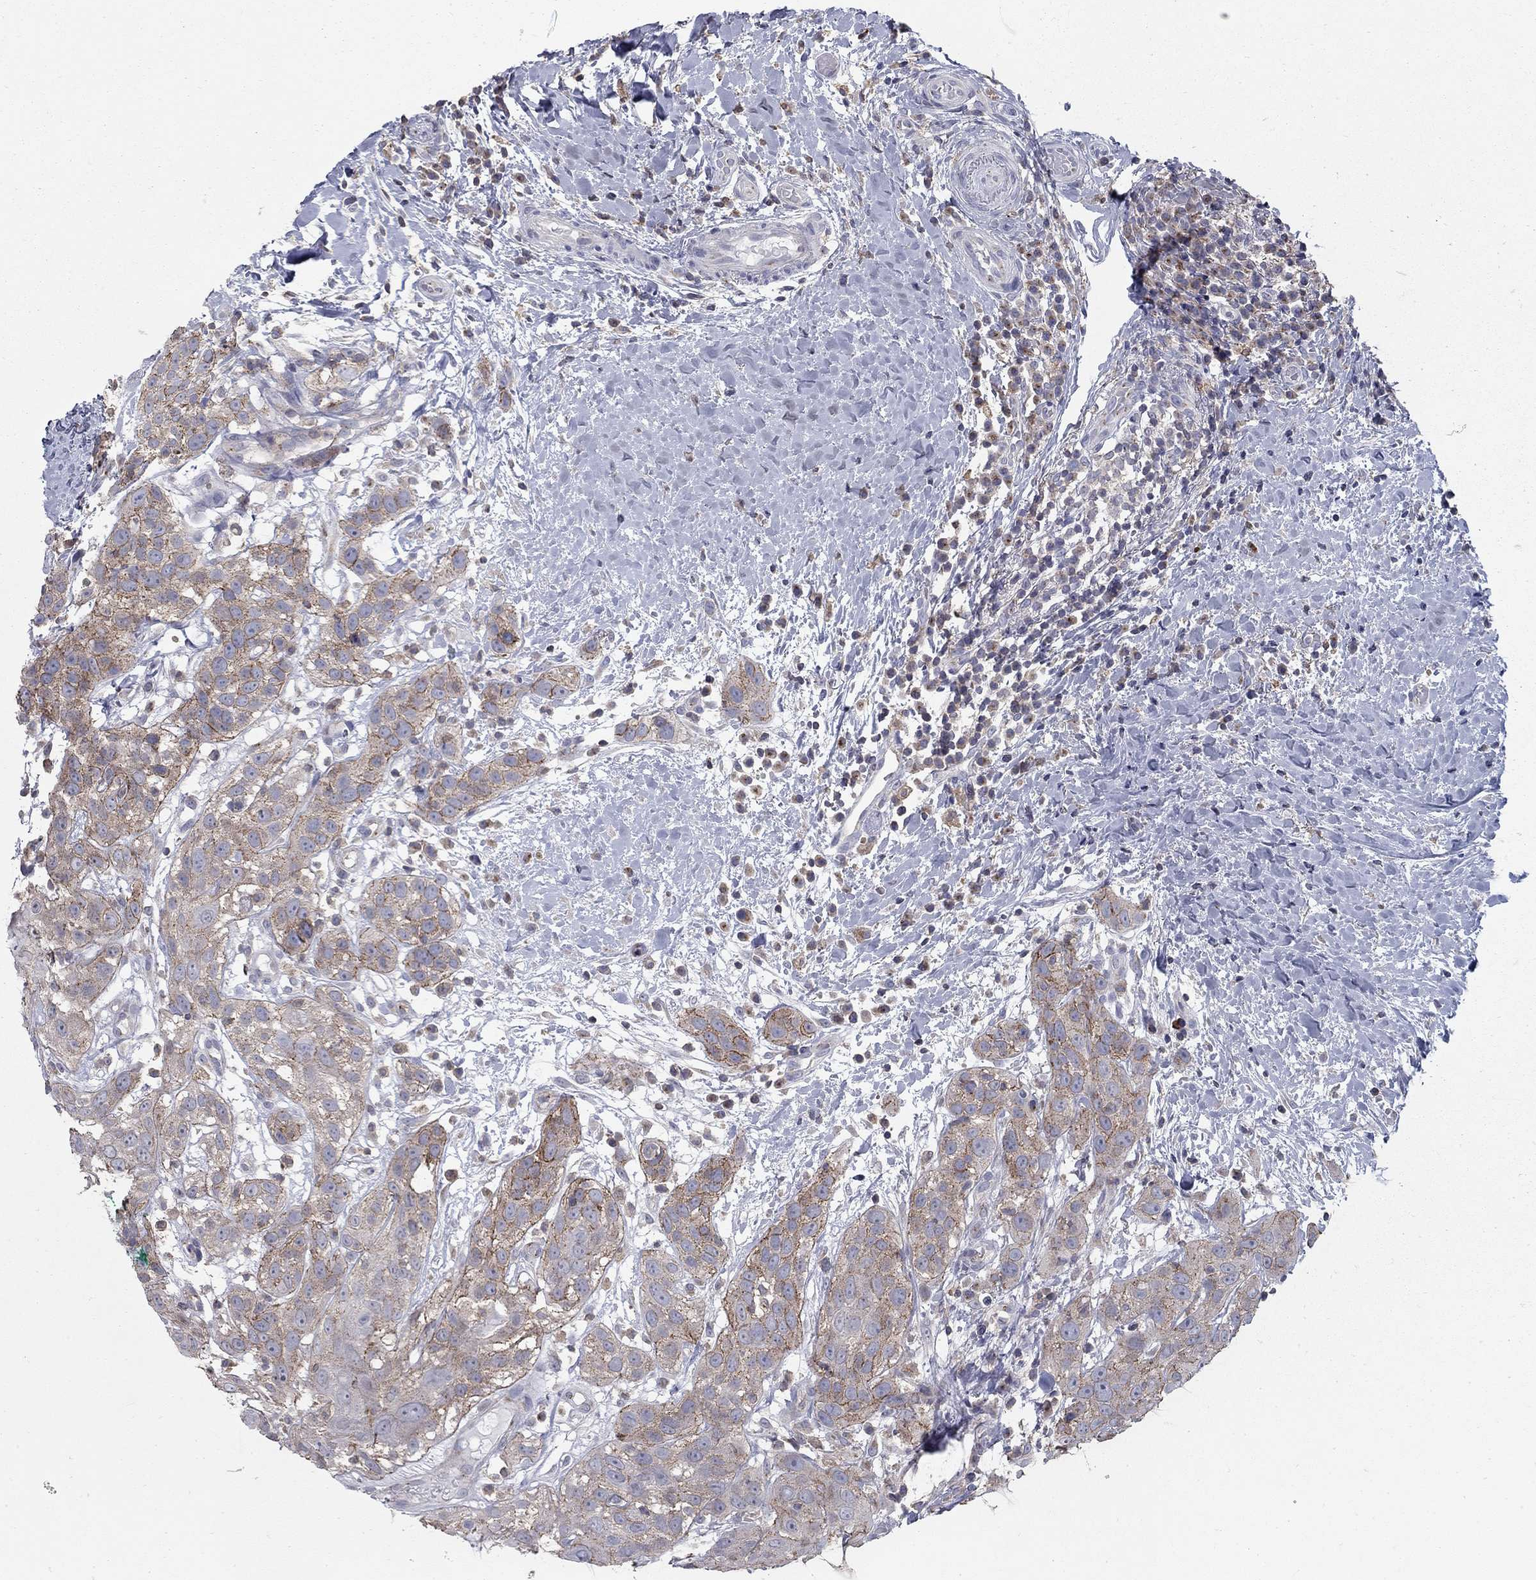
{"staining": {"intensity": "strong", "quantity": "25%-75%", "location": "cytoplasmic/membranous"}, "tissue": "head and neck cancer", "cell_type": "Tumor cells", "image_type": "cancer", "snomed": [{"axis": "morphology", "description": "Normal tissue, NOS"}, {"axis": "morphology", "description": "Squamous cell carcinoma, NOS"}, {"axis": "topography", "description": "Oral tissue"}, {"axis": "topography", "description": "Salivary gland"}, {"axis": "topography", "description": "Head-Neck"}], "caption": "Head and neck cancer stained for a protein demonstrates strong cytoplasmic/membranous positivity in tumor cells. Nuclei are stained in blue.", "gene": "KIAA0319L", "patient": {"sex": "female", "age": 62}}